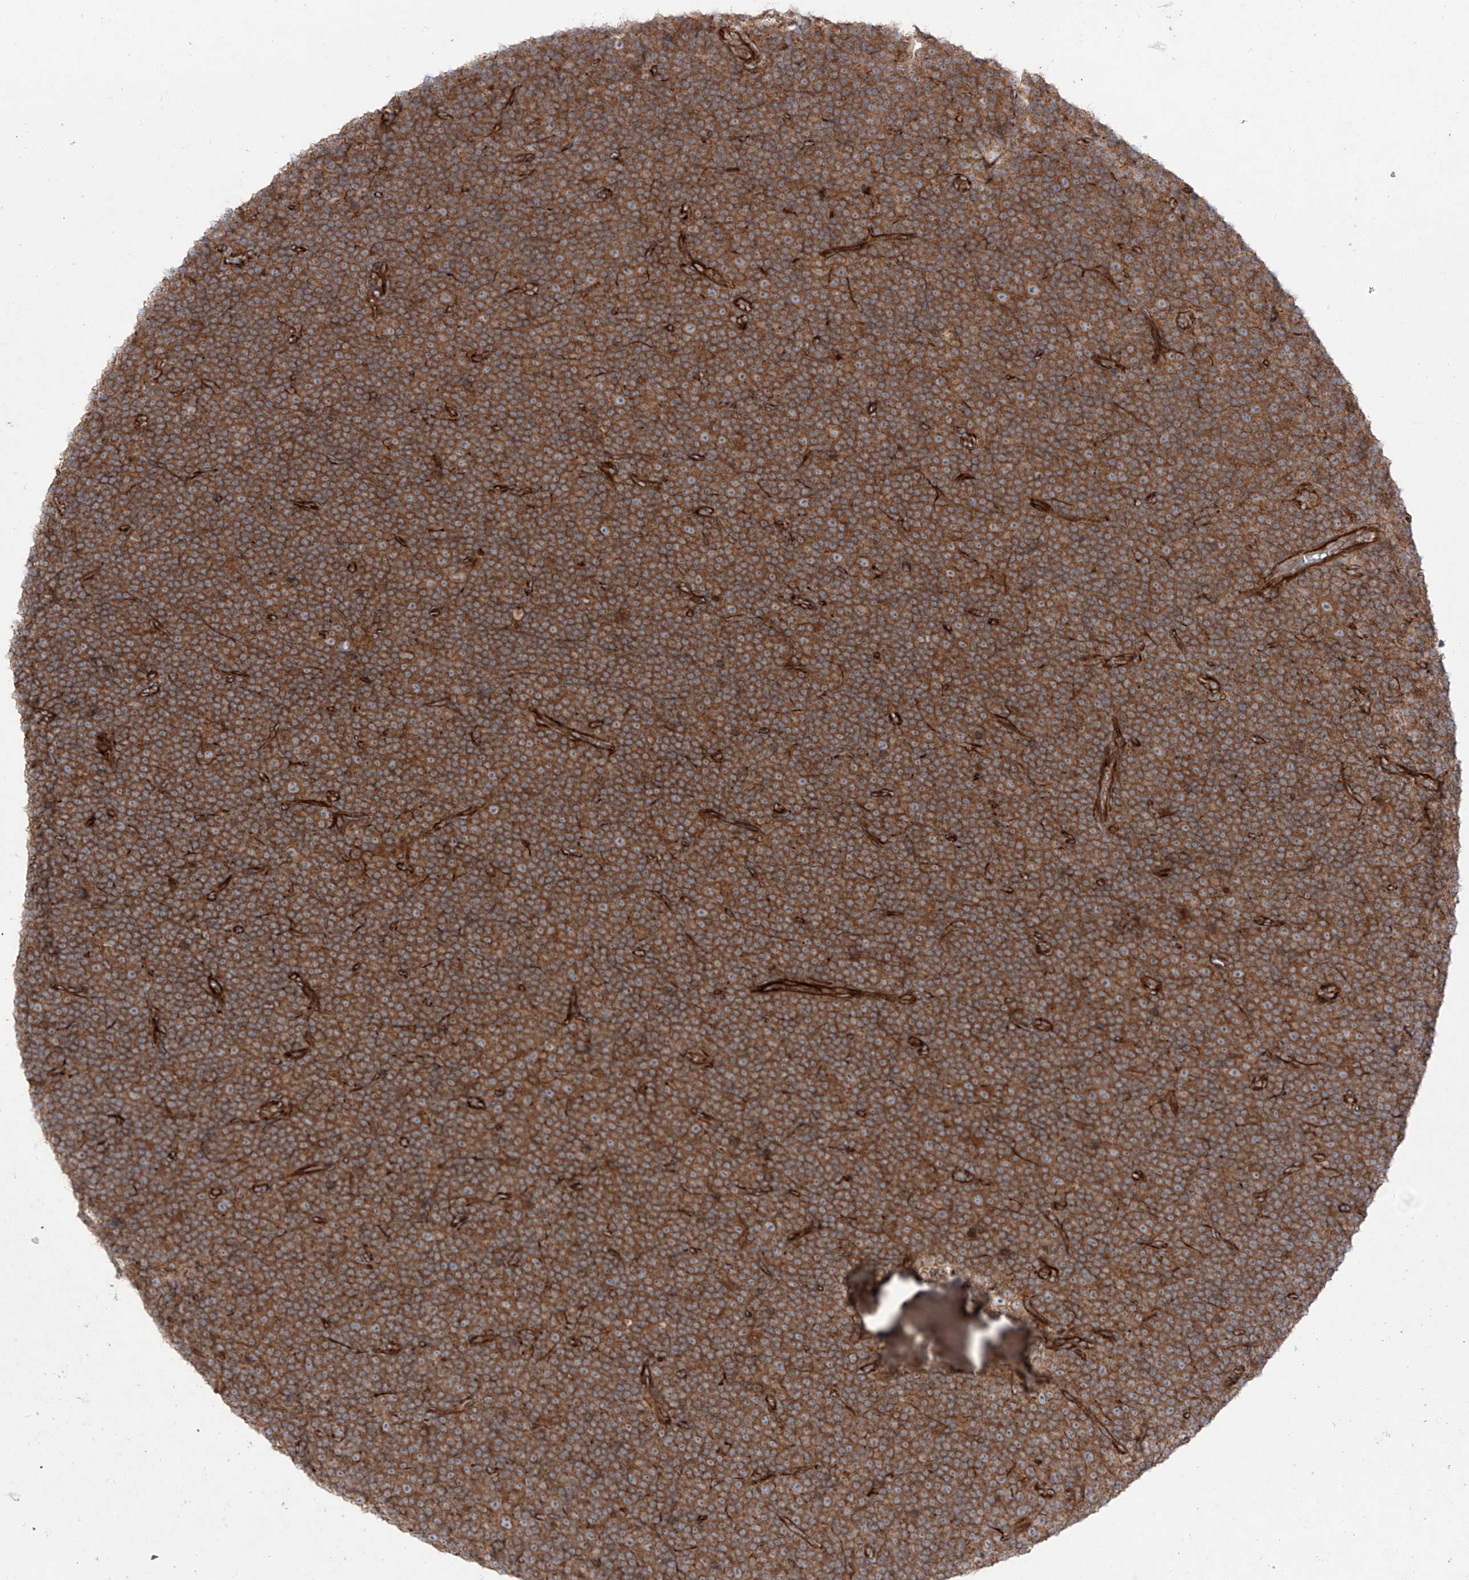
{"staining": {"intensity": "strong", "quantity": ">75%", "location": "cytoplasmic/membranous"}, "tissue": "lymphoma", "cell_type": "Tumor cells", "image_type": "cancer", "snomed": [{"axis": "morphology", "description": "Malignant lymphoma, non-Hodgkin's type, Low grade"}, {"axis": "topography", "description": "Lymph node"}], "caption": "Immunohistochemistry (IHC) staining of lymphoma, which shows high levels of strong cytoplasmic/membranous positivity in about >75% of tumor cells indicating strong cytoplasmic/membranous protein expression. The staining was performed using DAB (brown) for protein detection and nuclei were counterstained in hematoxylin (blue).", "gene": "YKT6", "patient": {"sex": "female", "age": 67}}